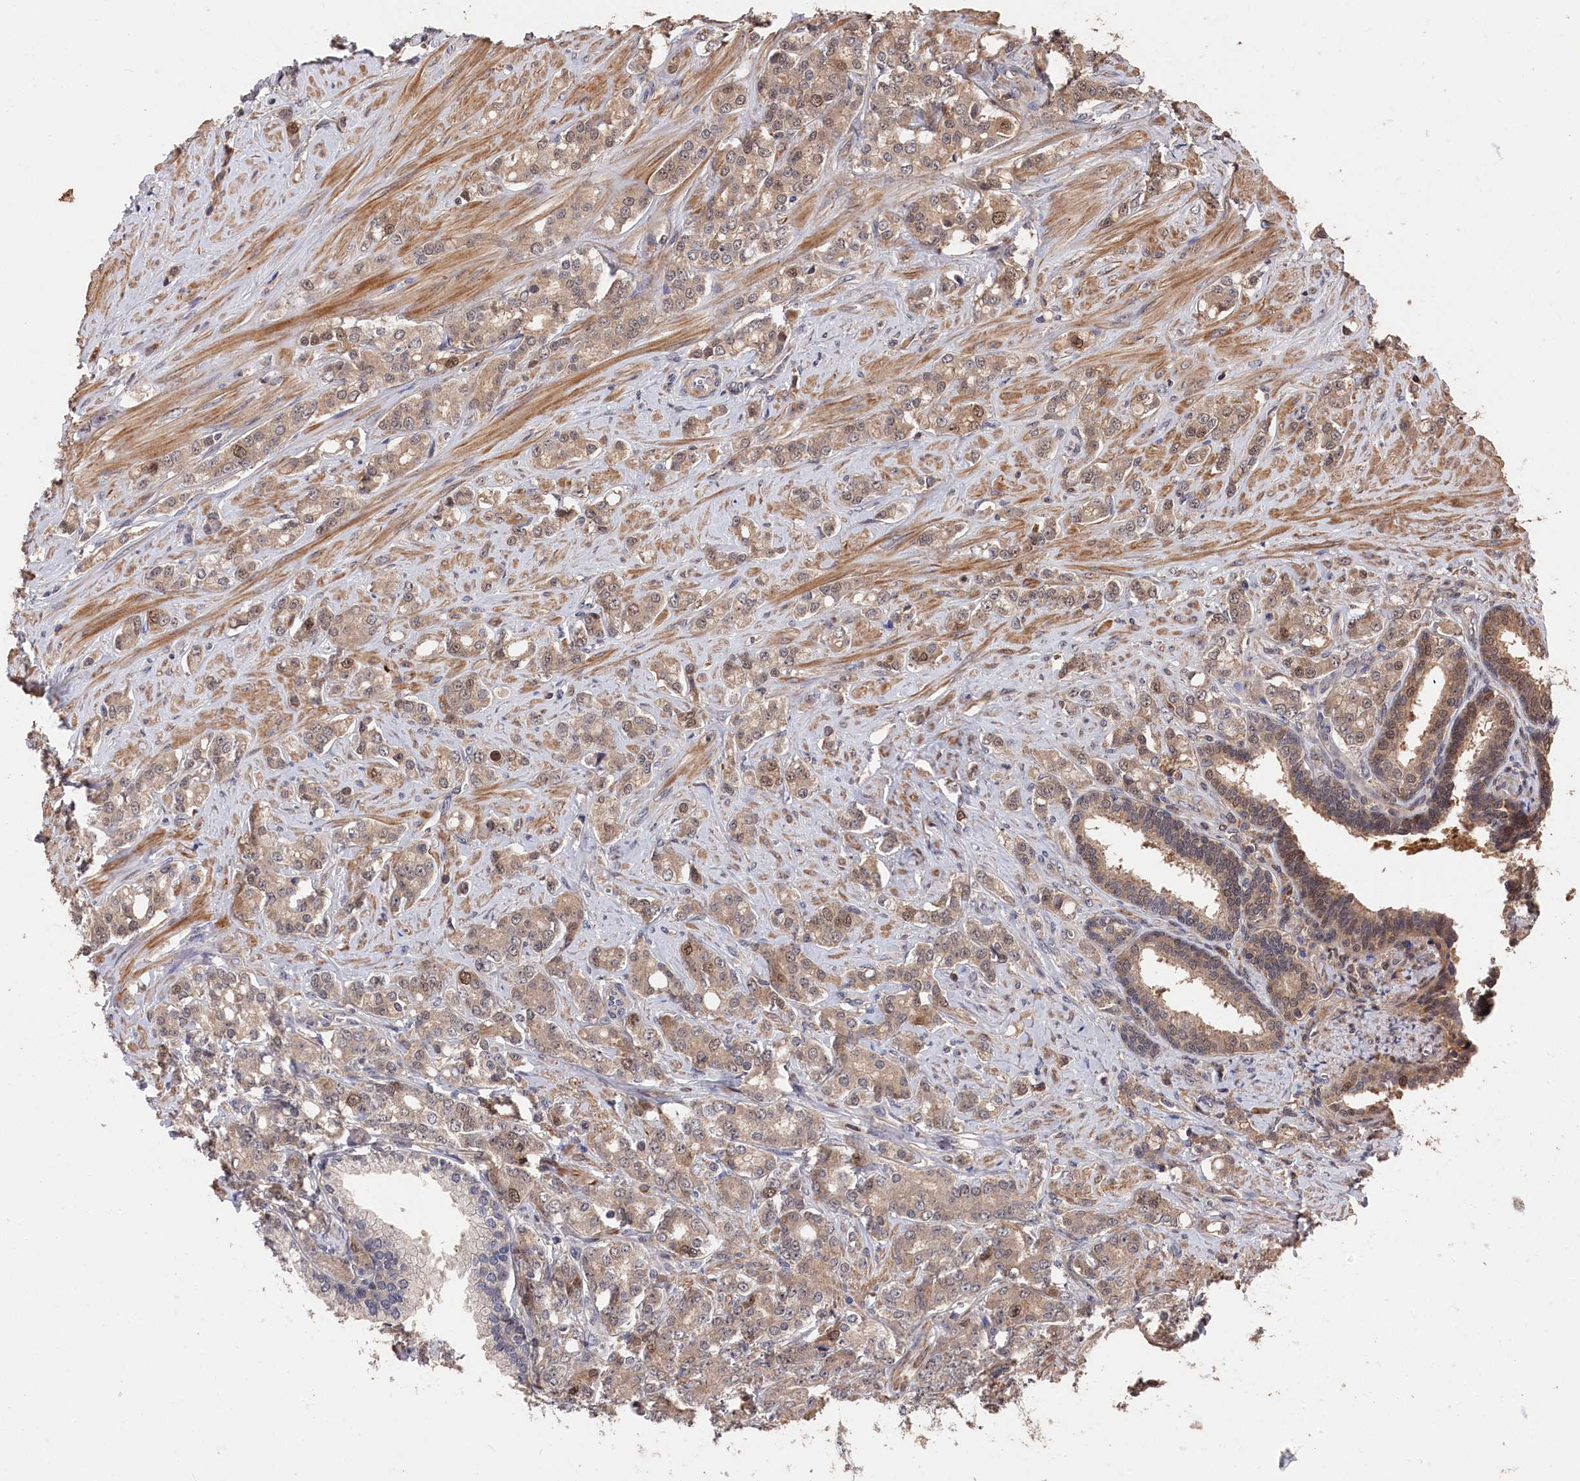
{"staining": {"intensity": "weak", "quantity": "25%-75%", "location": "cytoplasmic/membranous"}, "tissue": "prostate cancer", "cell_type": "Tumor cells", "image_type": "cancer", "snomed": [{"axis": "morphology", "description": "Adenocarcinoma, High grade"}, {"axis": "topography", "description": "Prostate"}], "caption": "Immunohistochemistry of human prostate cancer exhibits low levels of weak cytoplasmic/membranous staining in approximately 25%-75% of tumor cells.", "gene": "RMI2", "patient": {"sex": "male", "age": 62}}